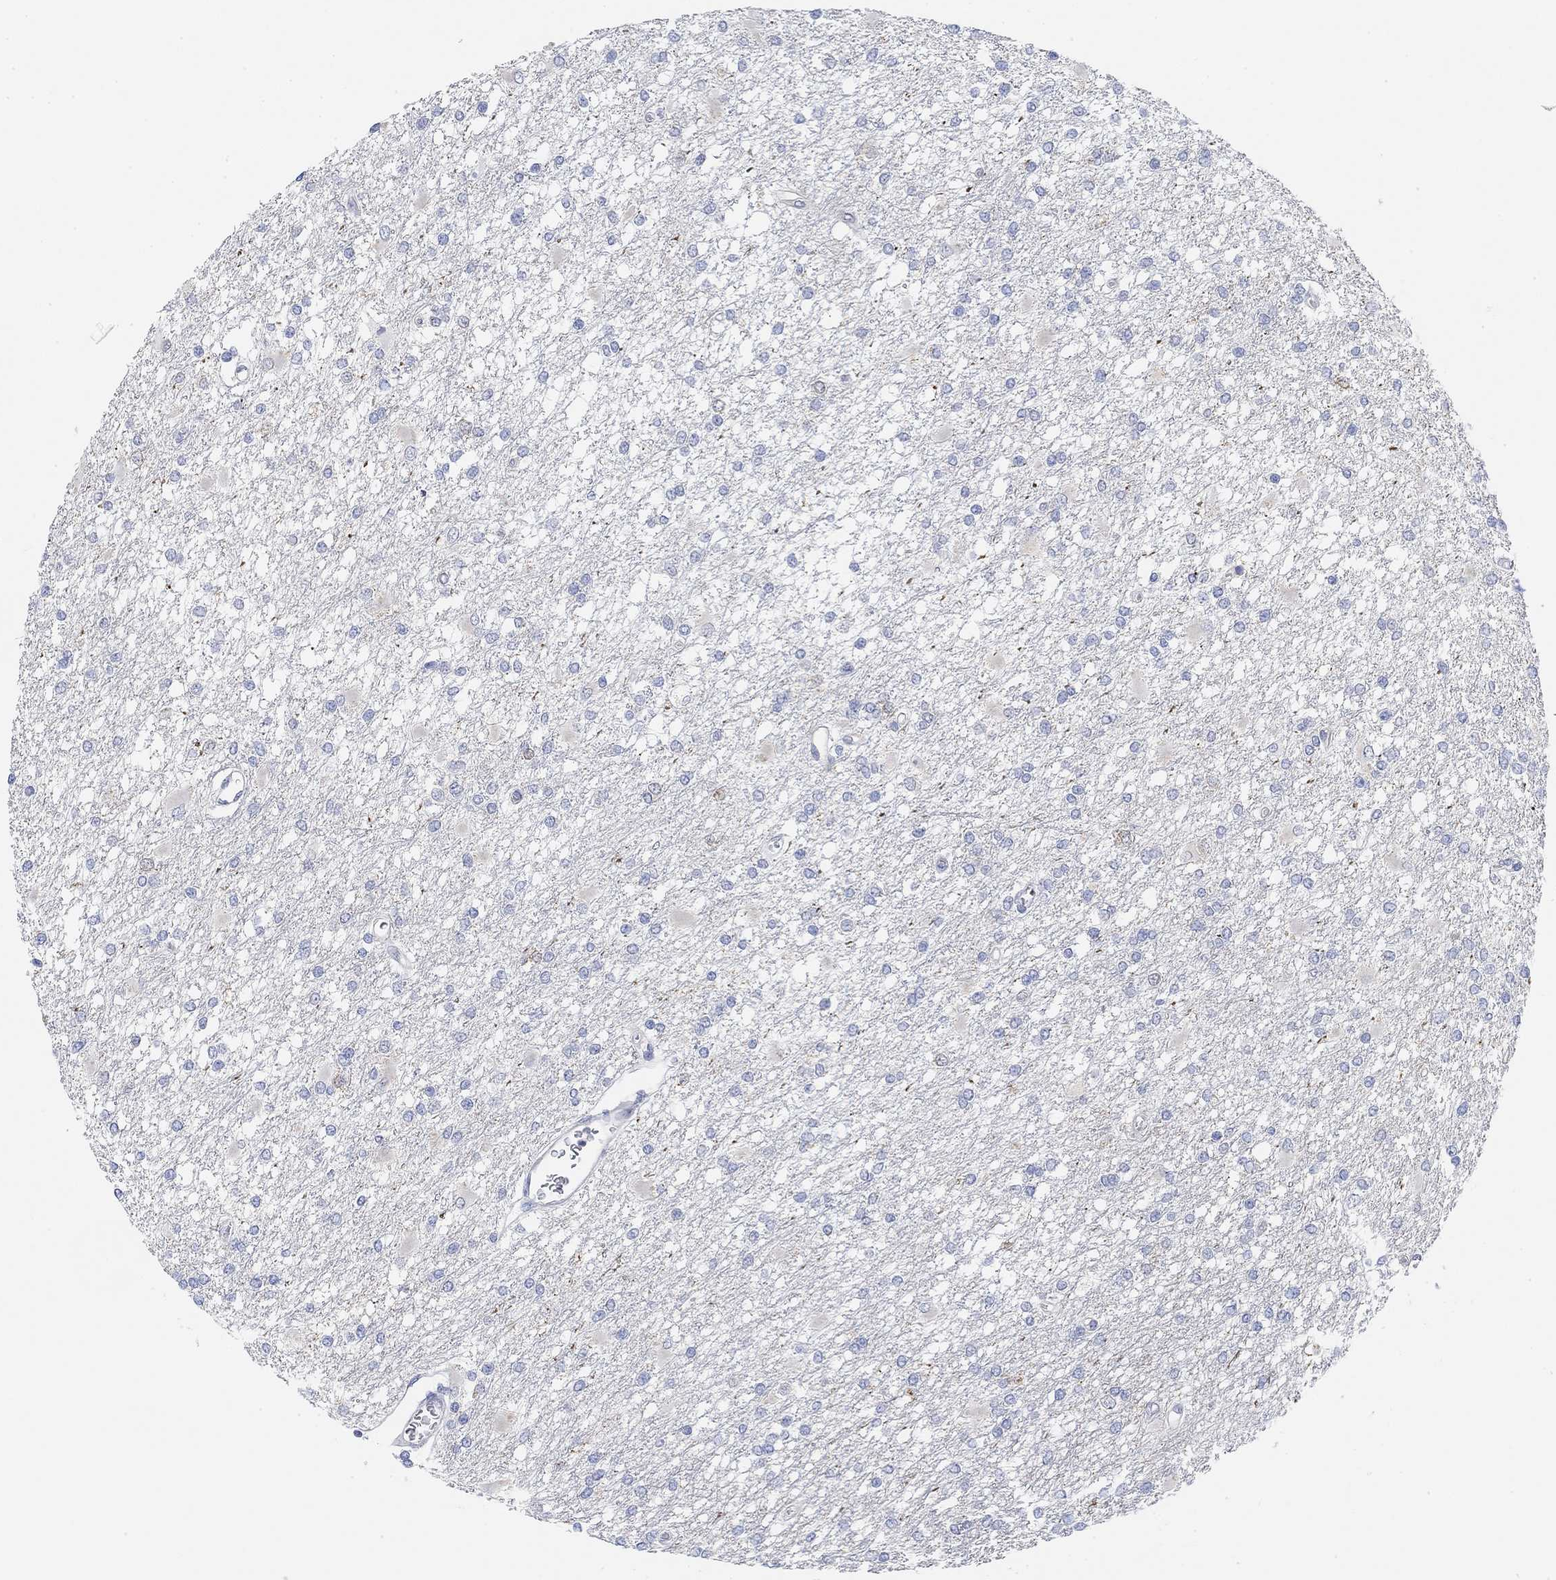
{"staining": {"intensity": "negative", "quantity": "none", "location": "none"}, "tissue": "glioma", "cell_type": "Tumor cells", "image_type": "cancer", "snomed": [{"axis": "morphology", "description": "Glioma, malignant, High grade"}, {"axis": "topography", "description": "Cerebral cortex"}], "caption": "Tumor cells are negative for brown protein staining in glioma. (Stains: DAB immunohistochemistry (IHC) with hematoxylin counter stain, Microscopy: brightfield microscopy at high magnification).", "gene": "VAT1L", "patient": {"sex": "male", "age": 79}}